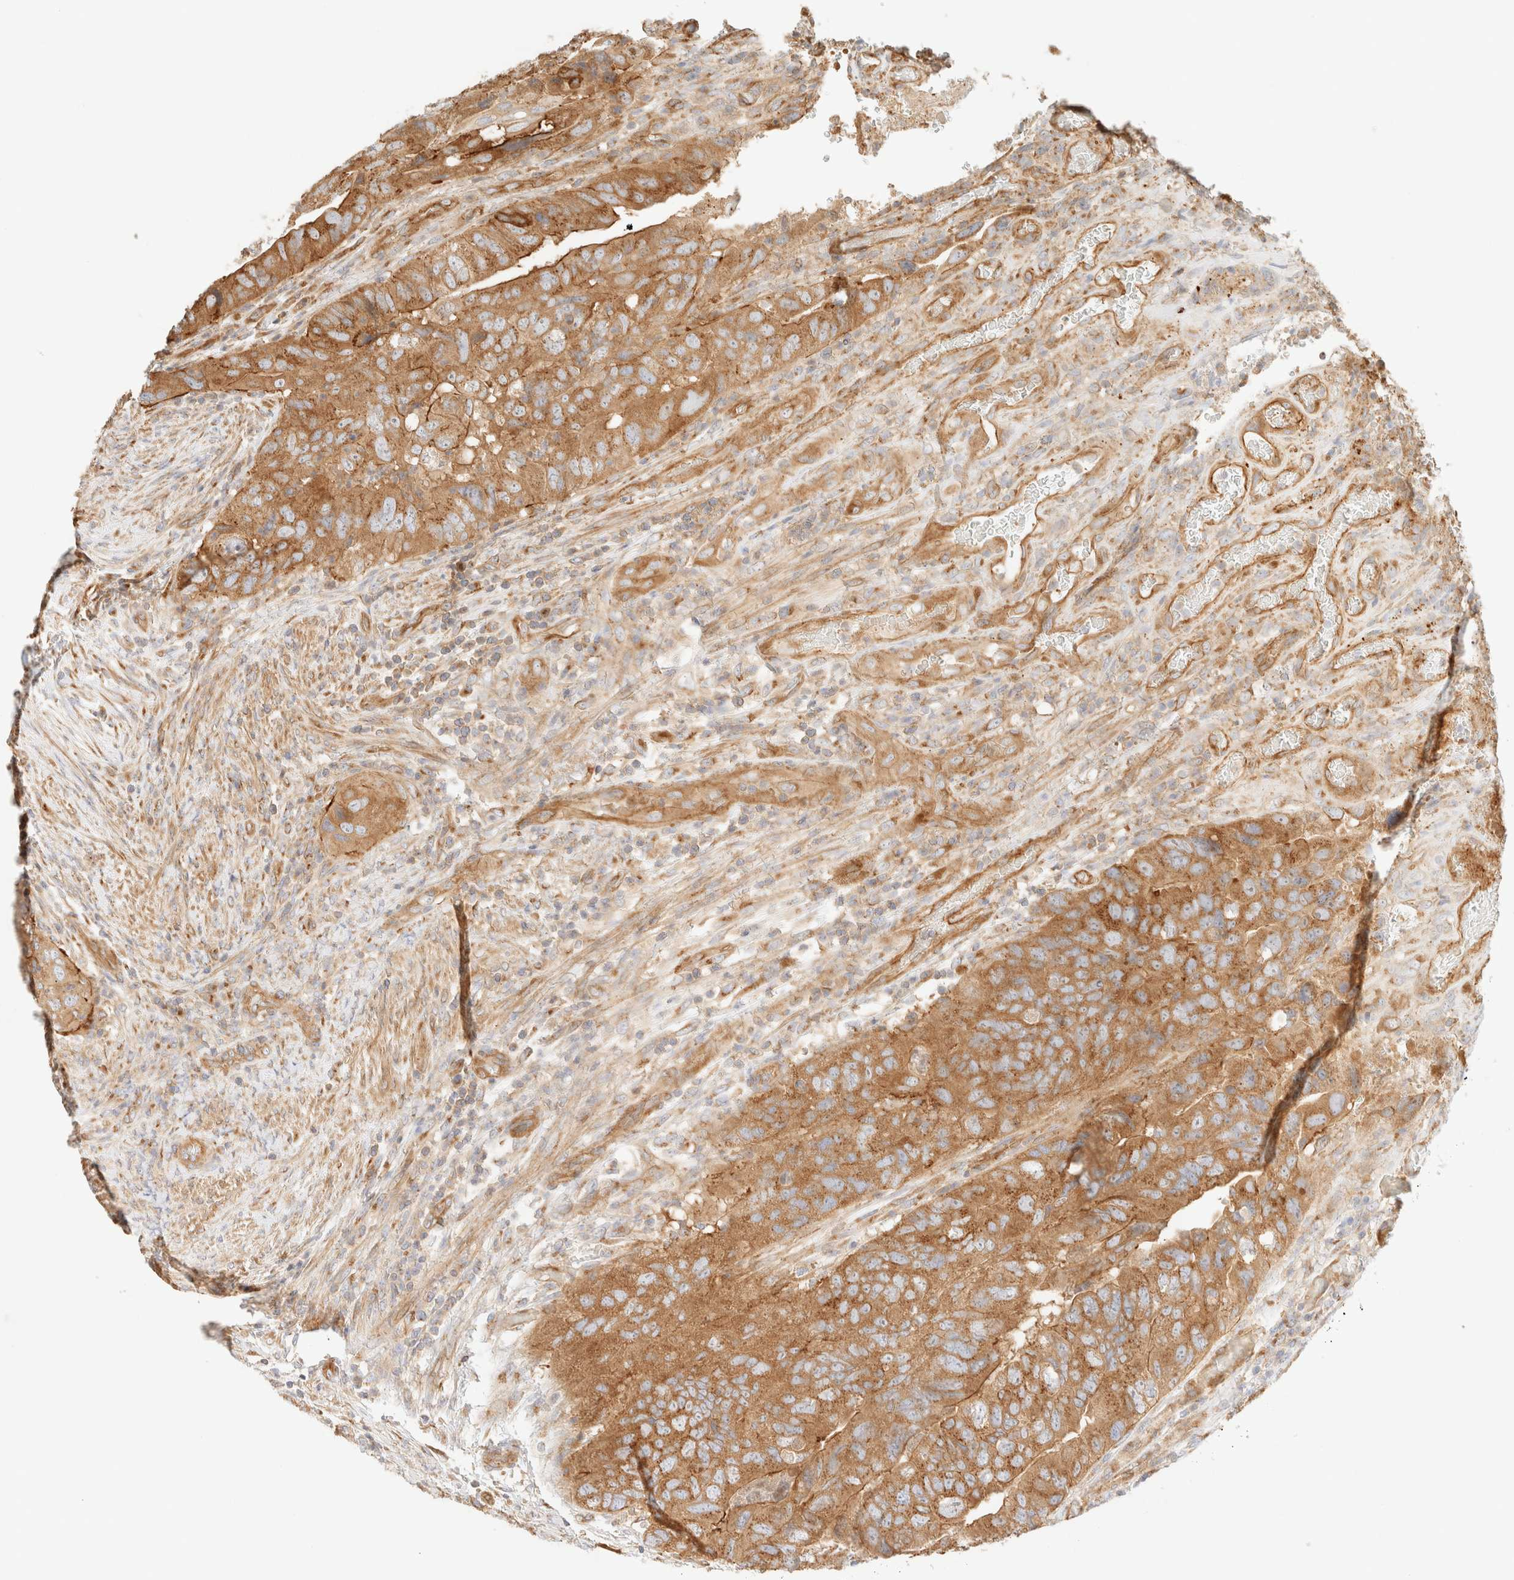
{"staining": {"intensity": "moderate", "quantity": ">75%", "location": "cytoplasmic/membranous"}, "tissue": "colorectal cancer", "cell_type": "Tumor cells", "image_type": "cancer", "snomed": [{"axis": "morphology", "description": "Adenocarcinoma, NOS"}, {"axis": "topography", "description": "Rectum"}], "caption": "A brown stain labels moderate cytoplasmic/membranous staining of a protein in colorectal cancer tumor cells.", "gene": "MYO10", "patient": {"sex": "male", "age": 63}}